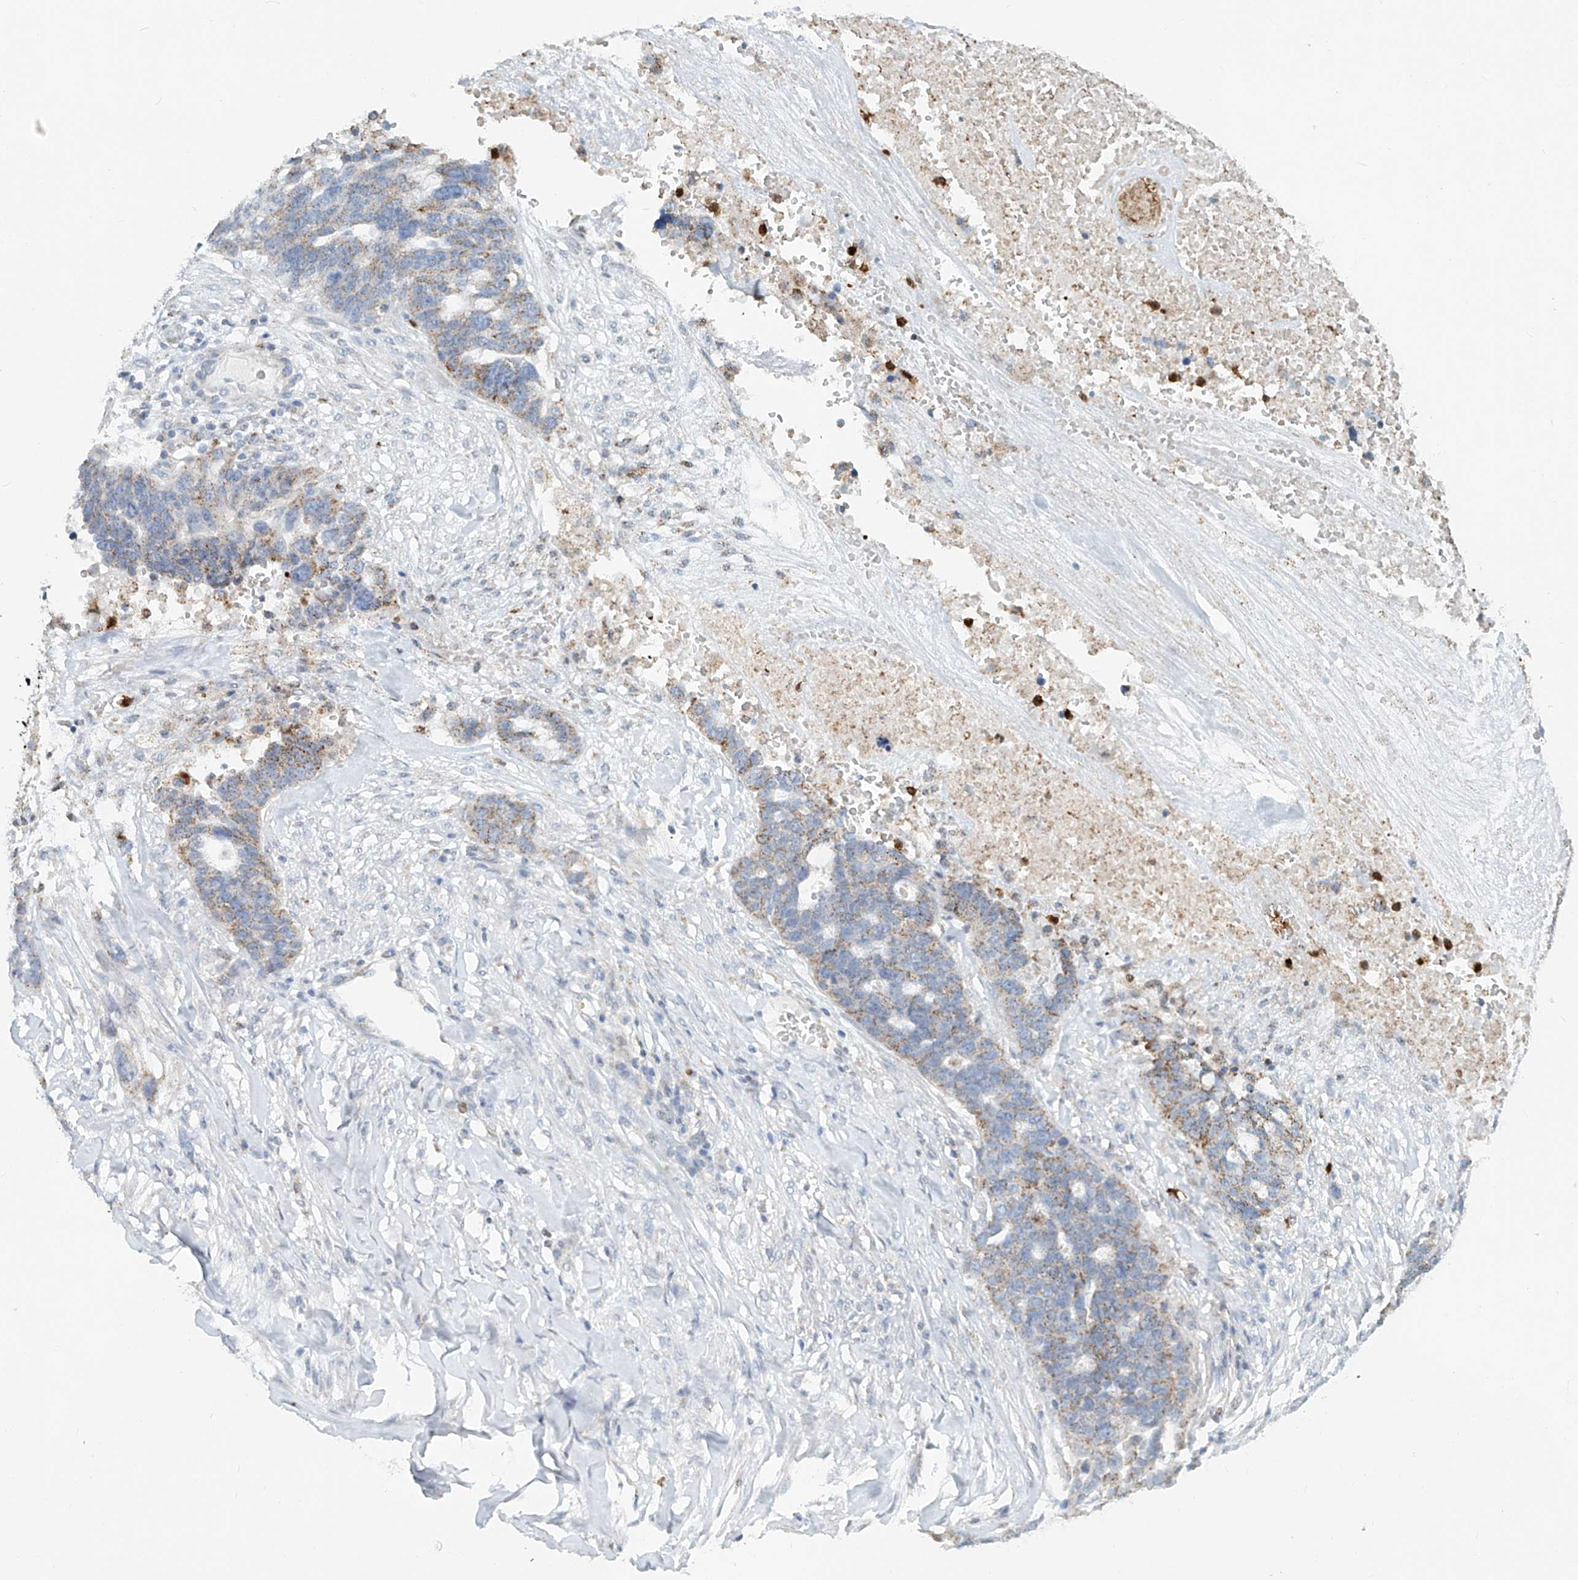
{"staining": {"intensity": "moderate", "quantity": "25%-75%", "location": "cytoplasmic/membranous"}, "tissue": "ovarian cancer", "cell_type": "Tumor cells", "image_type": "cancer", "snomed": [{"axis": "morphology", "description": "Cystadenocarcinoma, serous, NOS"}, {"axis": "topography", "description": "Ovary"}], "caption": "Human ovarian cancer stained with a protein marker exhibits moderate staining in tumor cells.", "gene": "PTPRA", "patient": {"sex": "female", "age": 59}}